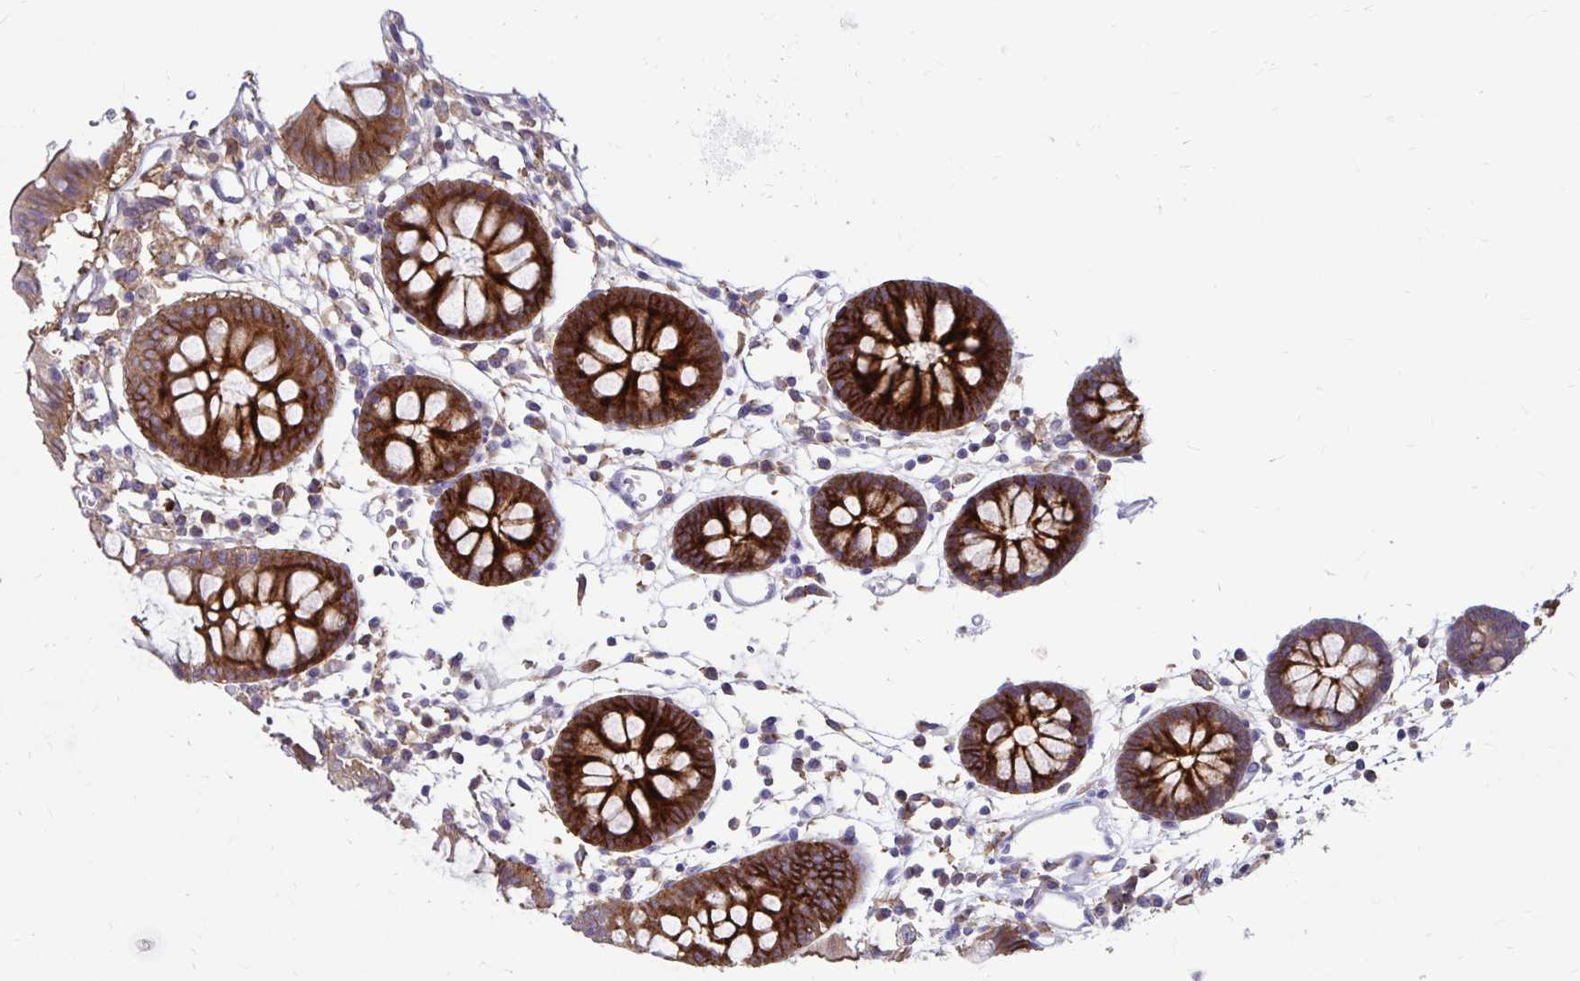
{"staining": {"intensity": "negative", "quantity": "none", "location": "none"}, "tissue": "colon", "cell_type": "Endothelial cells", "image_type": "normal", "snomed": [{"axis": "morphology", "description": "Normal tissue, NOS"}, {"axis": "topography", "description": "Colon"}], "caption": "Immunohistochemistry micrograph of unremarkable human colon stained for a protein (brown), which shows no staining in endothelial cells. The staining was performed using DAB to visualize the protein expression in brown, while the nuclei were stained in blue with hematoxylin (Magnification: 20x).", "gene": "TNS3", "patient": {"sex": "female", "age": 84}}